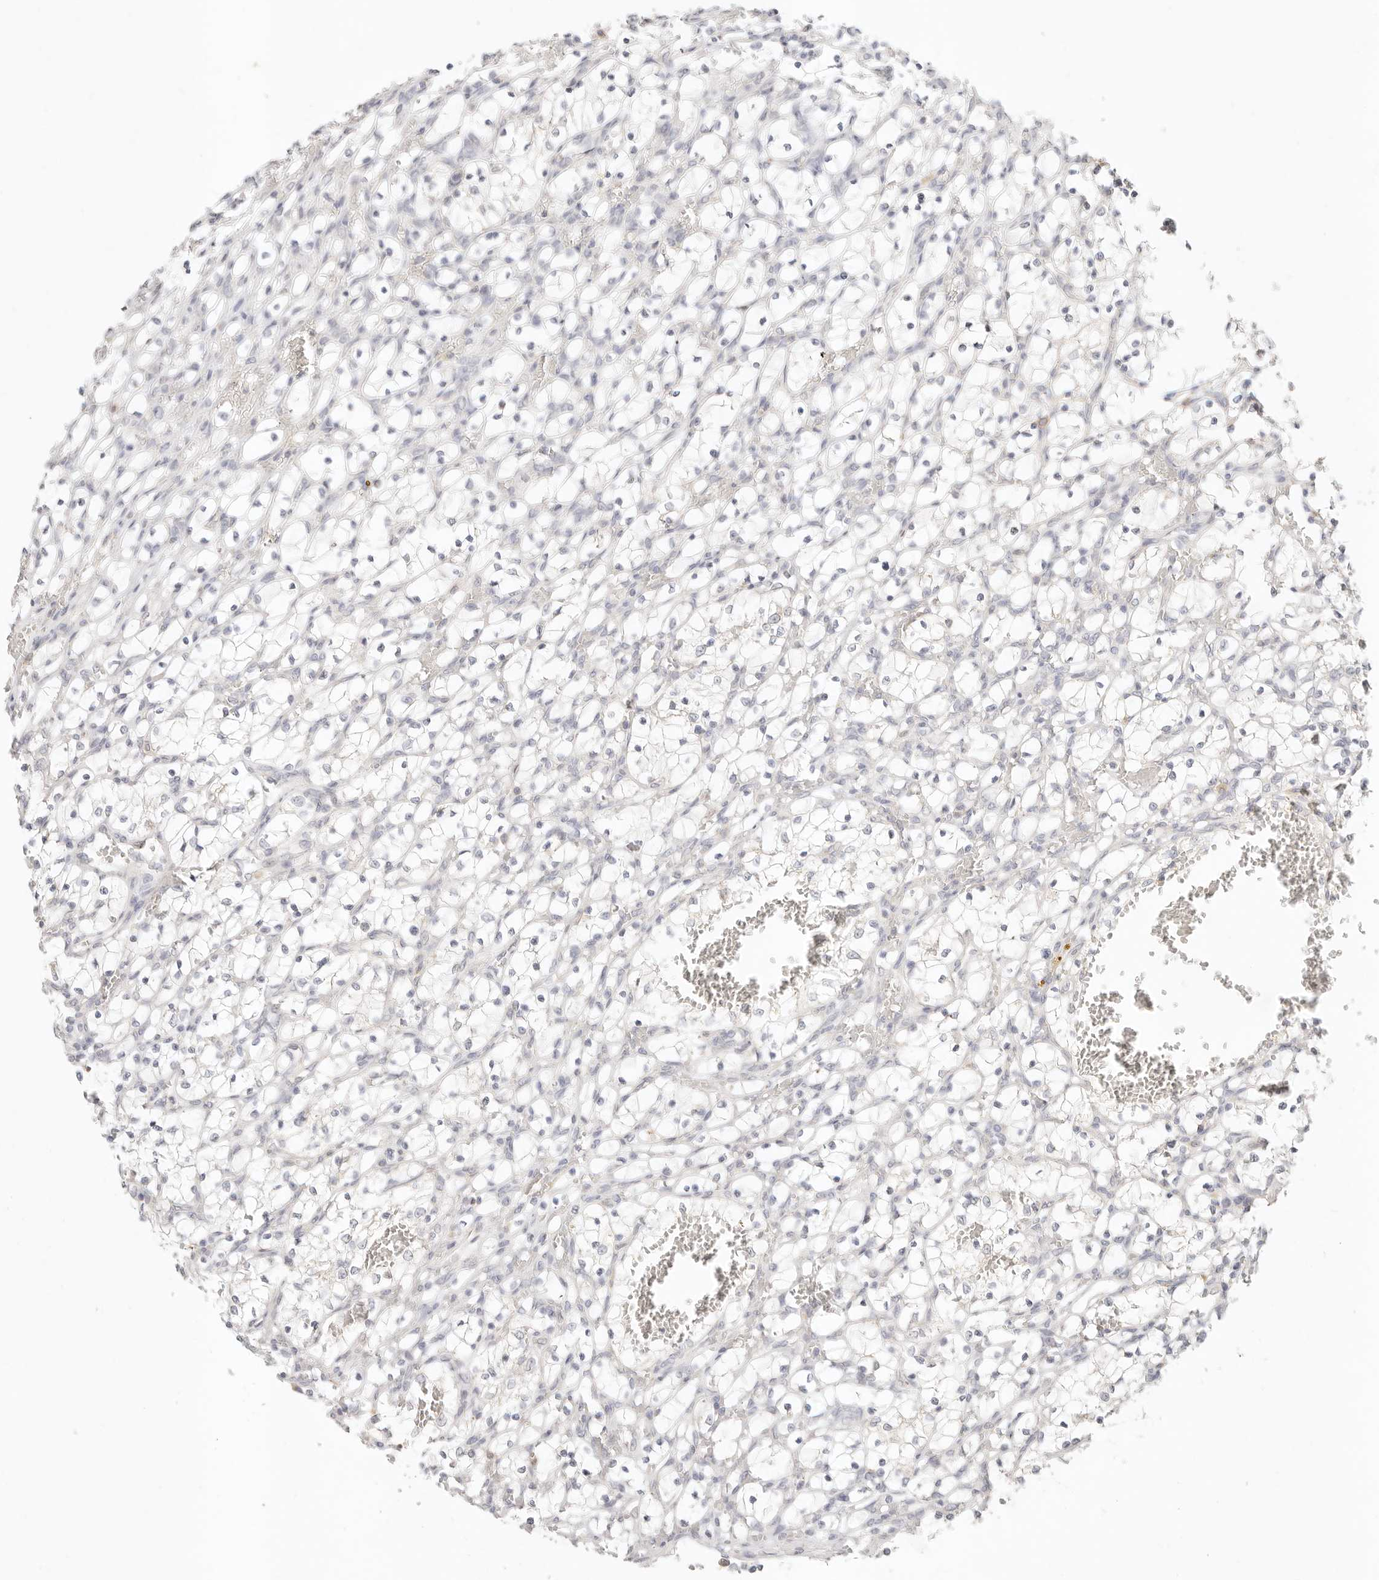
{"staining": {"intensity": "negative", "quantity": "none", "location": "none"}, "tissue": "renal cancer", "cell_type": "Tumor cells", "image_type": "cancer", "snomed": [{"axis": "morphology", "description": "Adenocarcinoma, NOS"}, {"axis": "topography", "description": "Kidney"}], "caption": "Immunohistochemistry image of neoplastic tissue: adenocarcinoma (renal) stained with DAB (3,3'-diaminobenzidine) displays no significant protein staining in tumor cells.", "gene": "GPR156", "patient": {"sex": "female", "age": 69}}